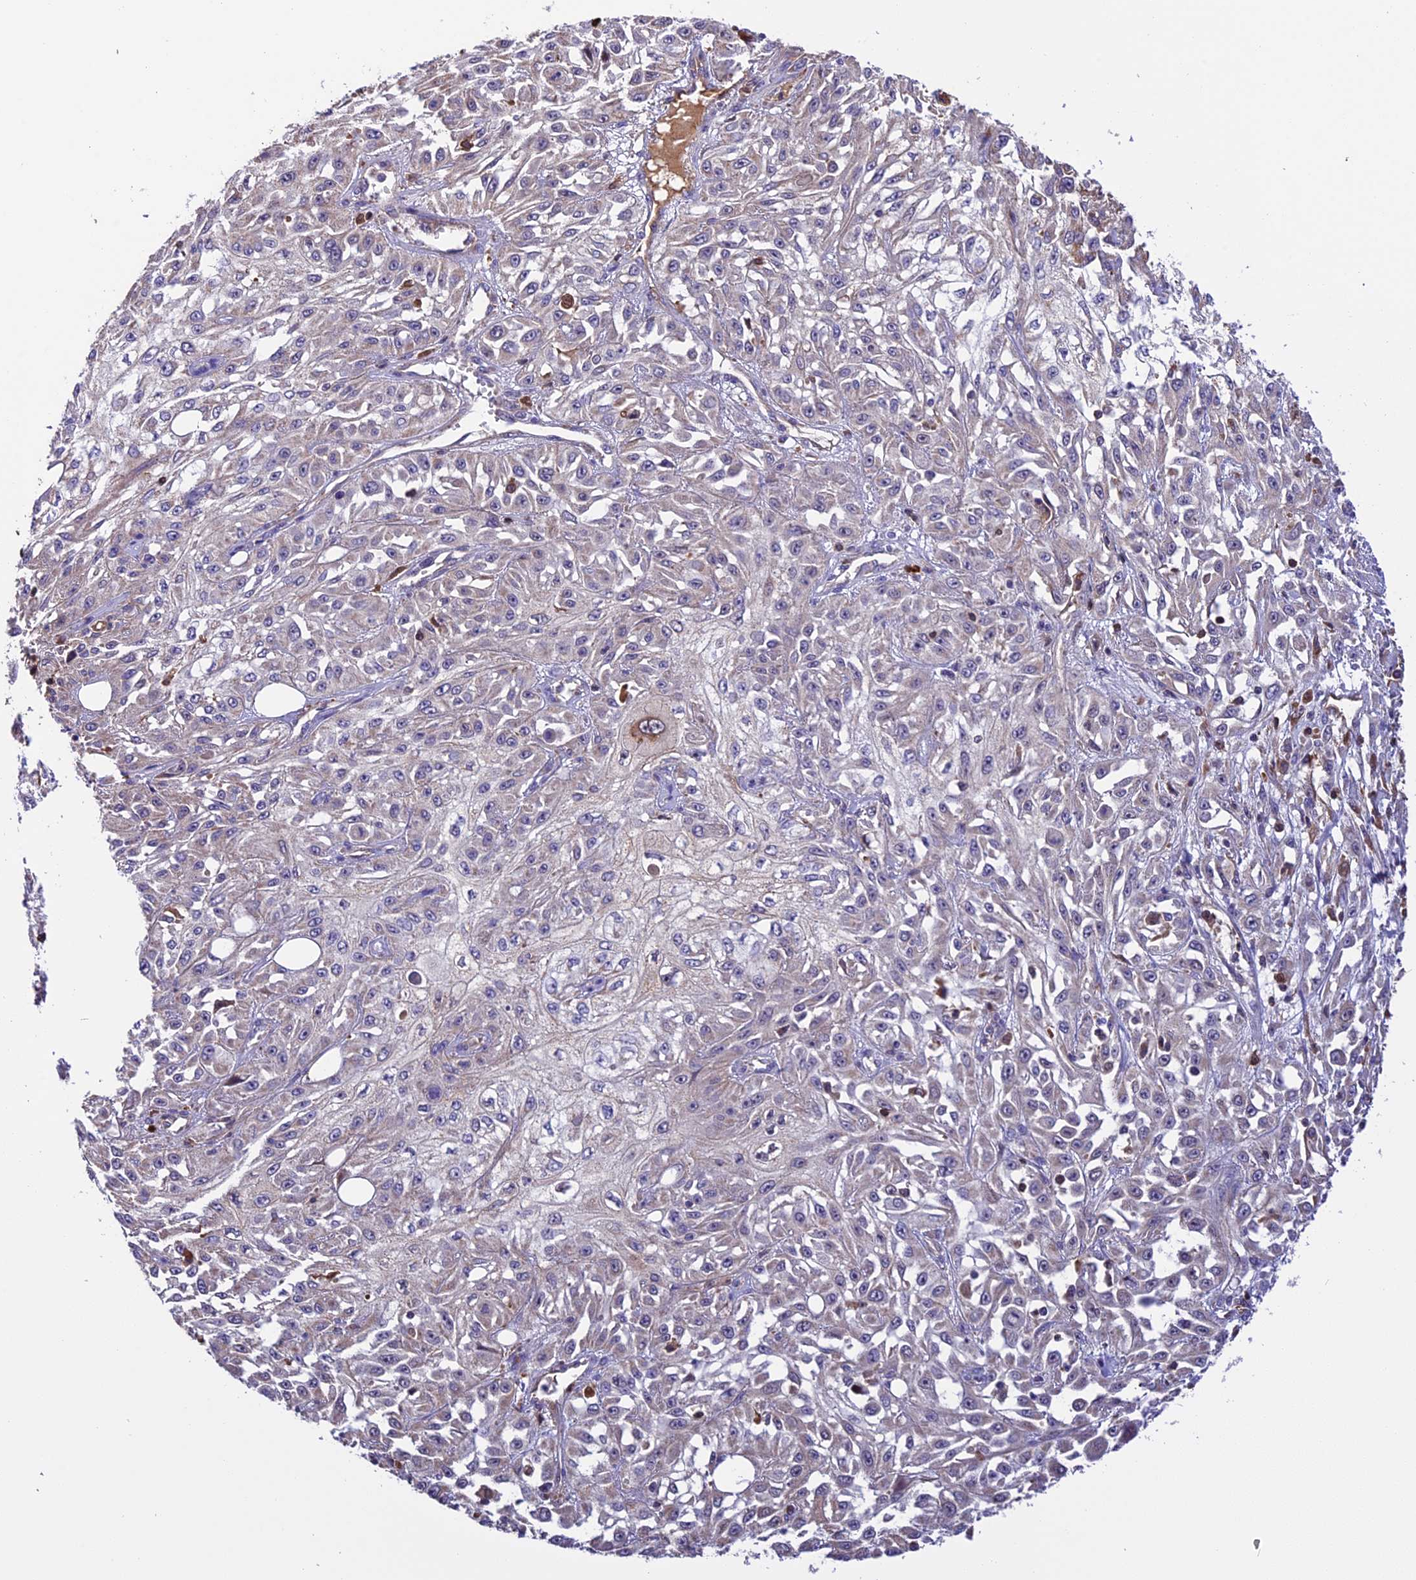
{"staining": {"intensity": "weak", "quantity": "<25%", "location": "cytoplasmic/membranous"}, "tissue": "skin cancer", "cell_type": "Tumor cells", "image_type": "cancer", "snomed": [{"axis": "morphology", "description": "Squamous cell carcinoma, NOS"}, {"axis": "morphology", "description": "Squamous cell carcinoma, metastatic, NOS"}, {"axis": "topography", "description": "Skin"}, {"axis": "topography", "description": "Lymph node"}], "caption": "A histopathology image of human skin squamous cell carcinoma is negative for staining in tumor cells.", "gene": "METTL22", "patient": {"sex": "male", "age": 75}}